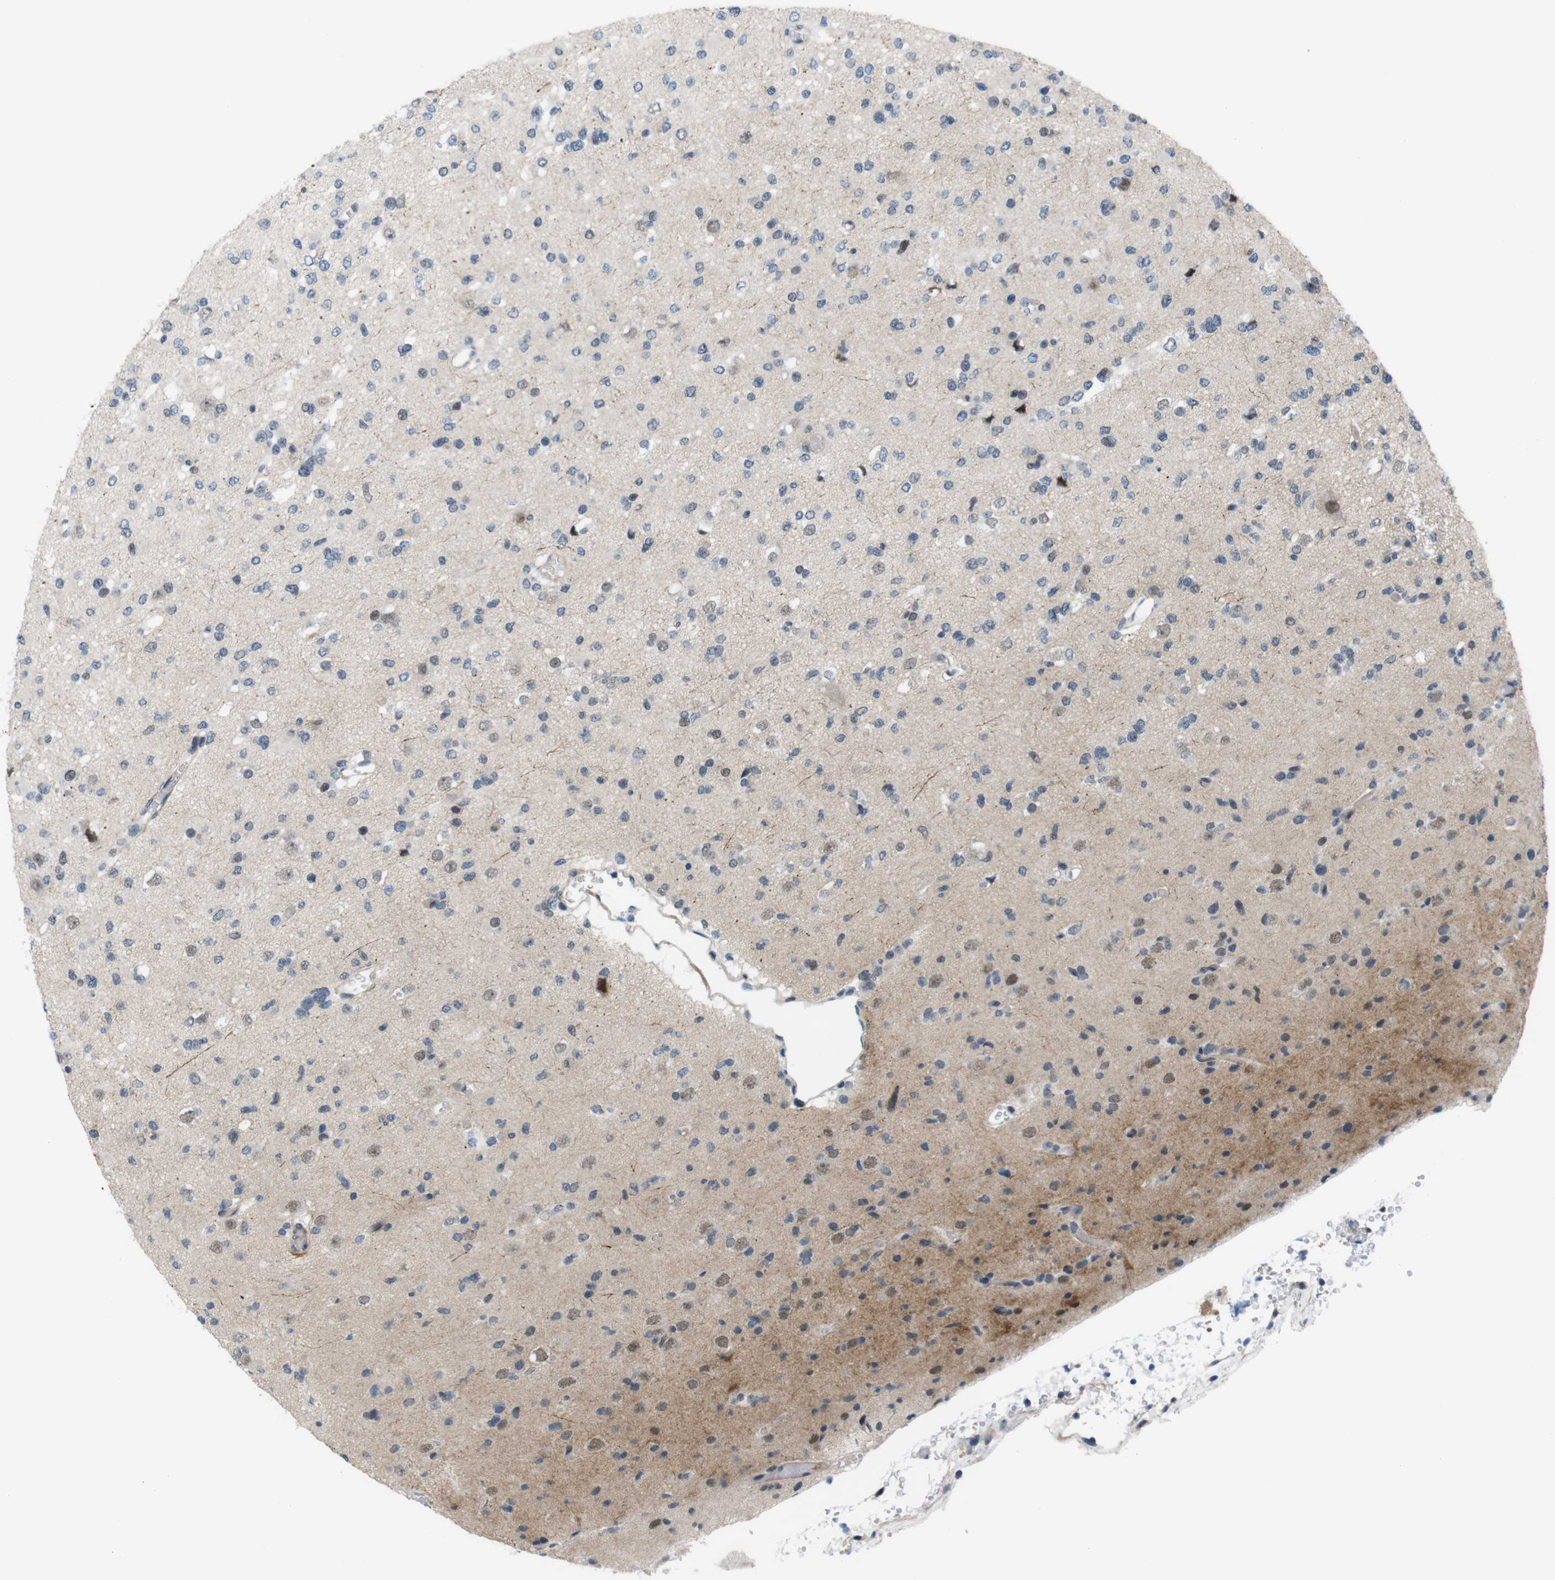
{"staining": {"intensity": "moderate", "quantity": "<25%", "location": "nuclear"}, "tissue": "glioma", "cell_type": "Tumor cells", "image_type": "cancer", "snomed": [{"axis": "morphology", "description": "Glioma, malignant, Low grade"}, {"axis": "topography", "description": "Brain"}], "caption": "This photomicrograph exhibits immunohistochemistry (IHC) staining of human glioma, with low moderate nuclear expression in about <25% of tumor cells.", "gene": "SMCO2", "patient": {"sex": "female", "age": 22}}